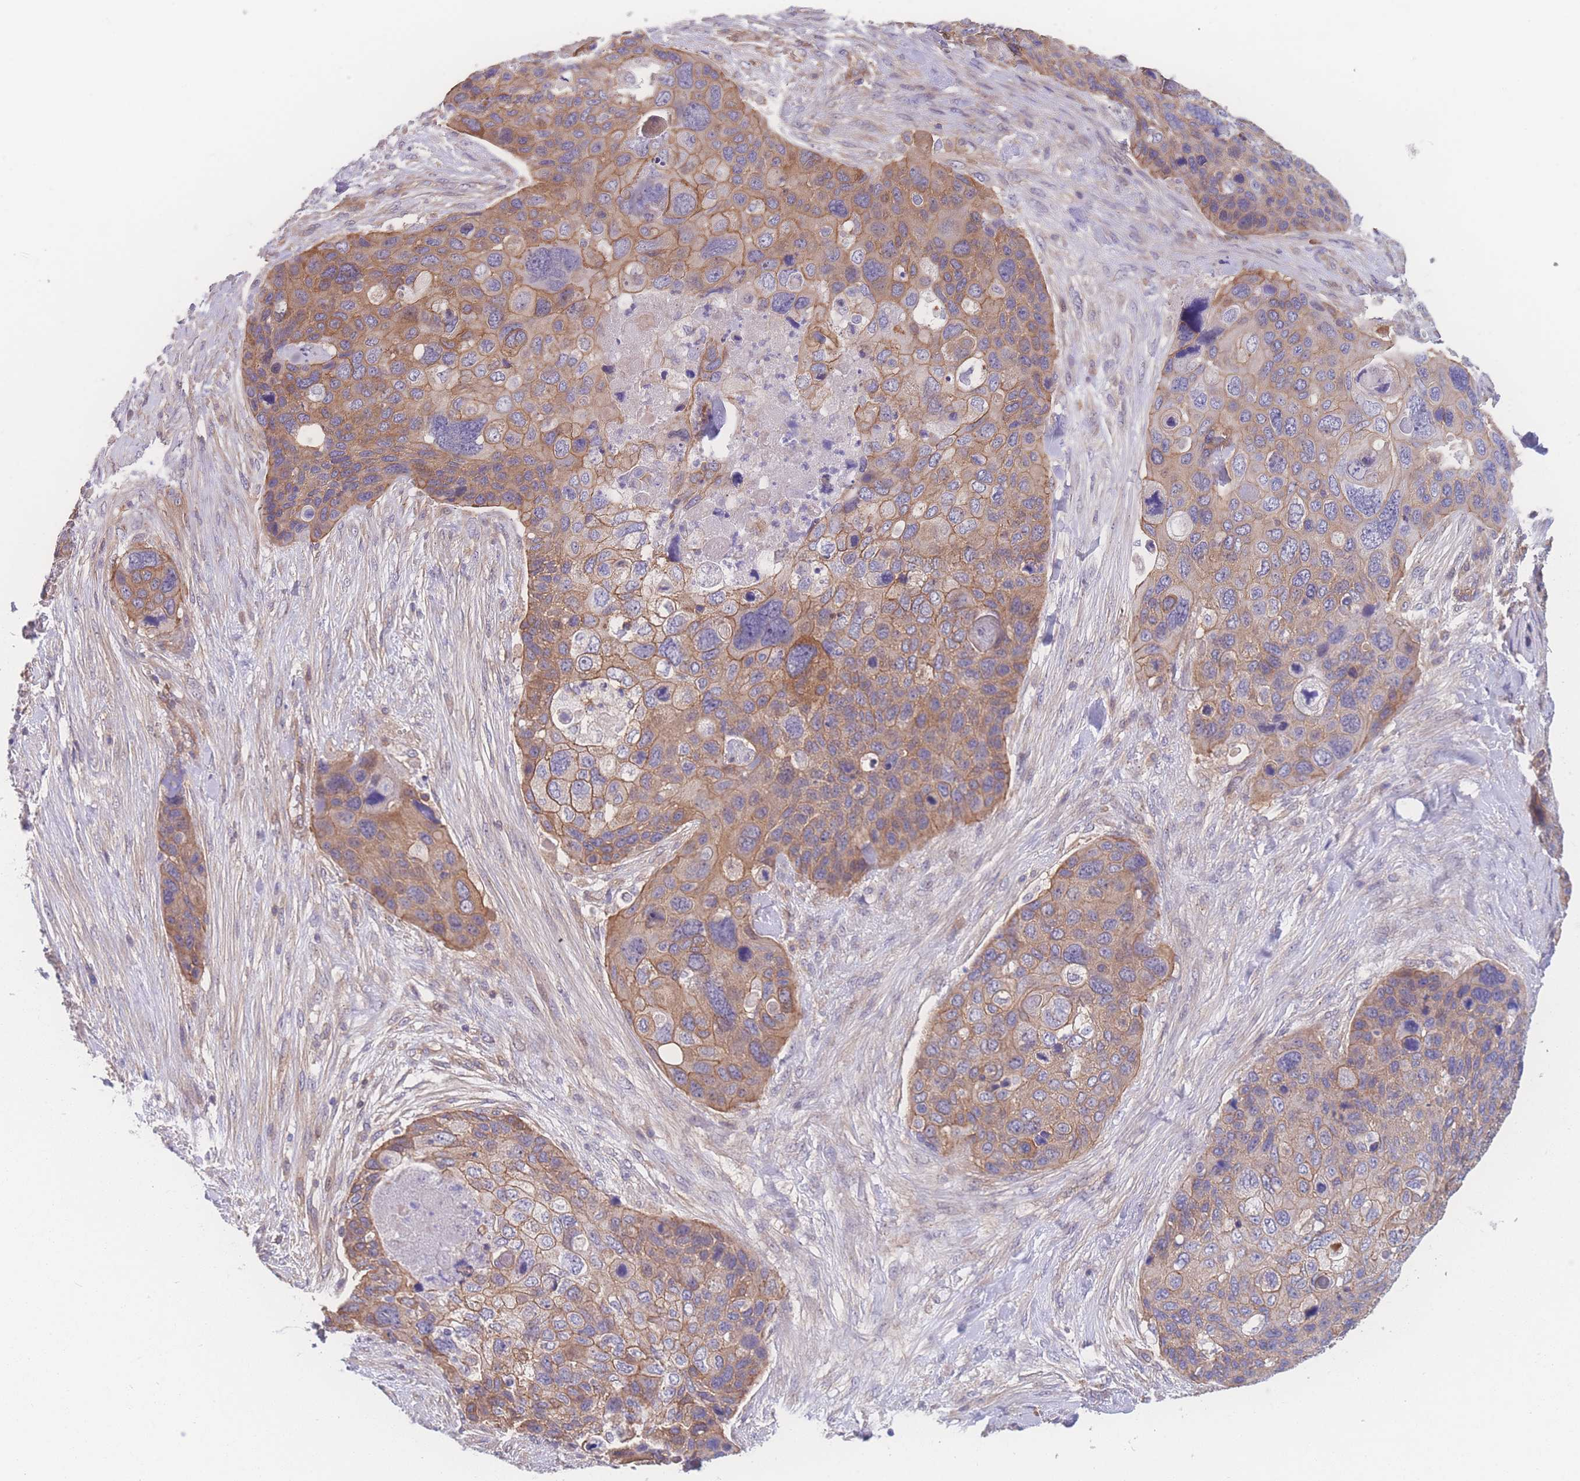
{"staining": {"intensity": "moderate", "quantity": ">75%", "location": "cytoplasmic/membranous"}, "tissue": "skin cancer", "cell_type": "Tumor cells", "image_type": "cancer", "snomed": [{"axis": "morphology", "description": "Basal cell carcinoma"}, {"axis": "topography", "description": "Skin"}], "caption": "The immunohistochemical stain labels moderate cytoplasmic/membranous staining in tumor cells of skin cancer (basal cell carcinoma) tissue. (brown staining indicates protein expression, while blue staining denotes nuclei).", "gene": "CFAP97", "patient": {"sex": "female", "age": 74}}